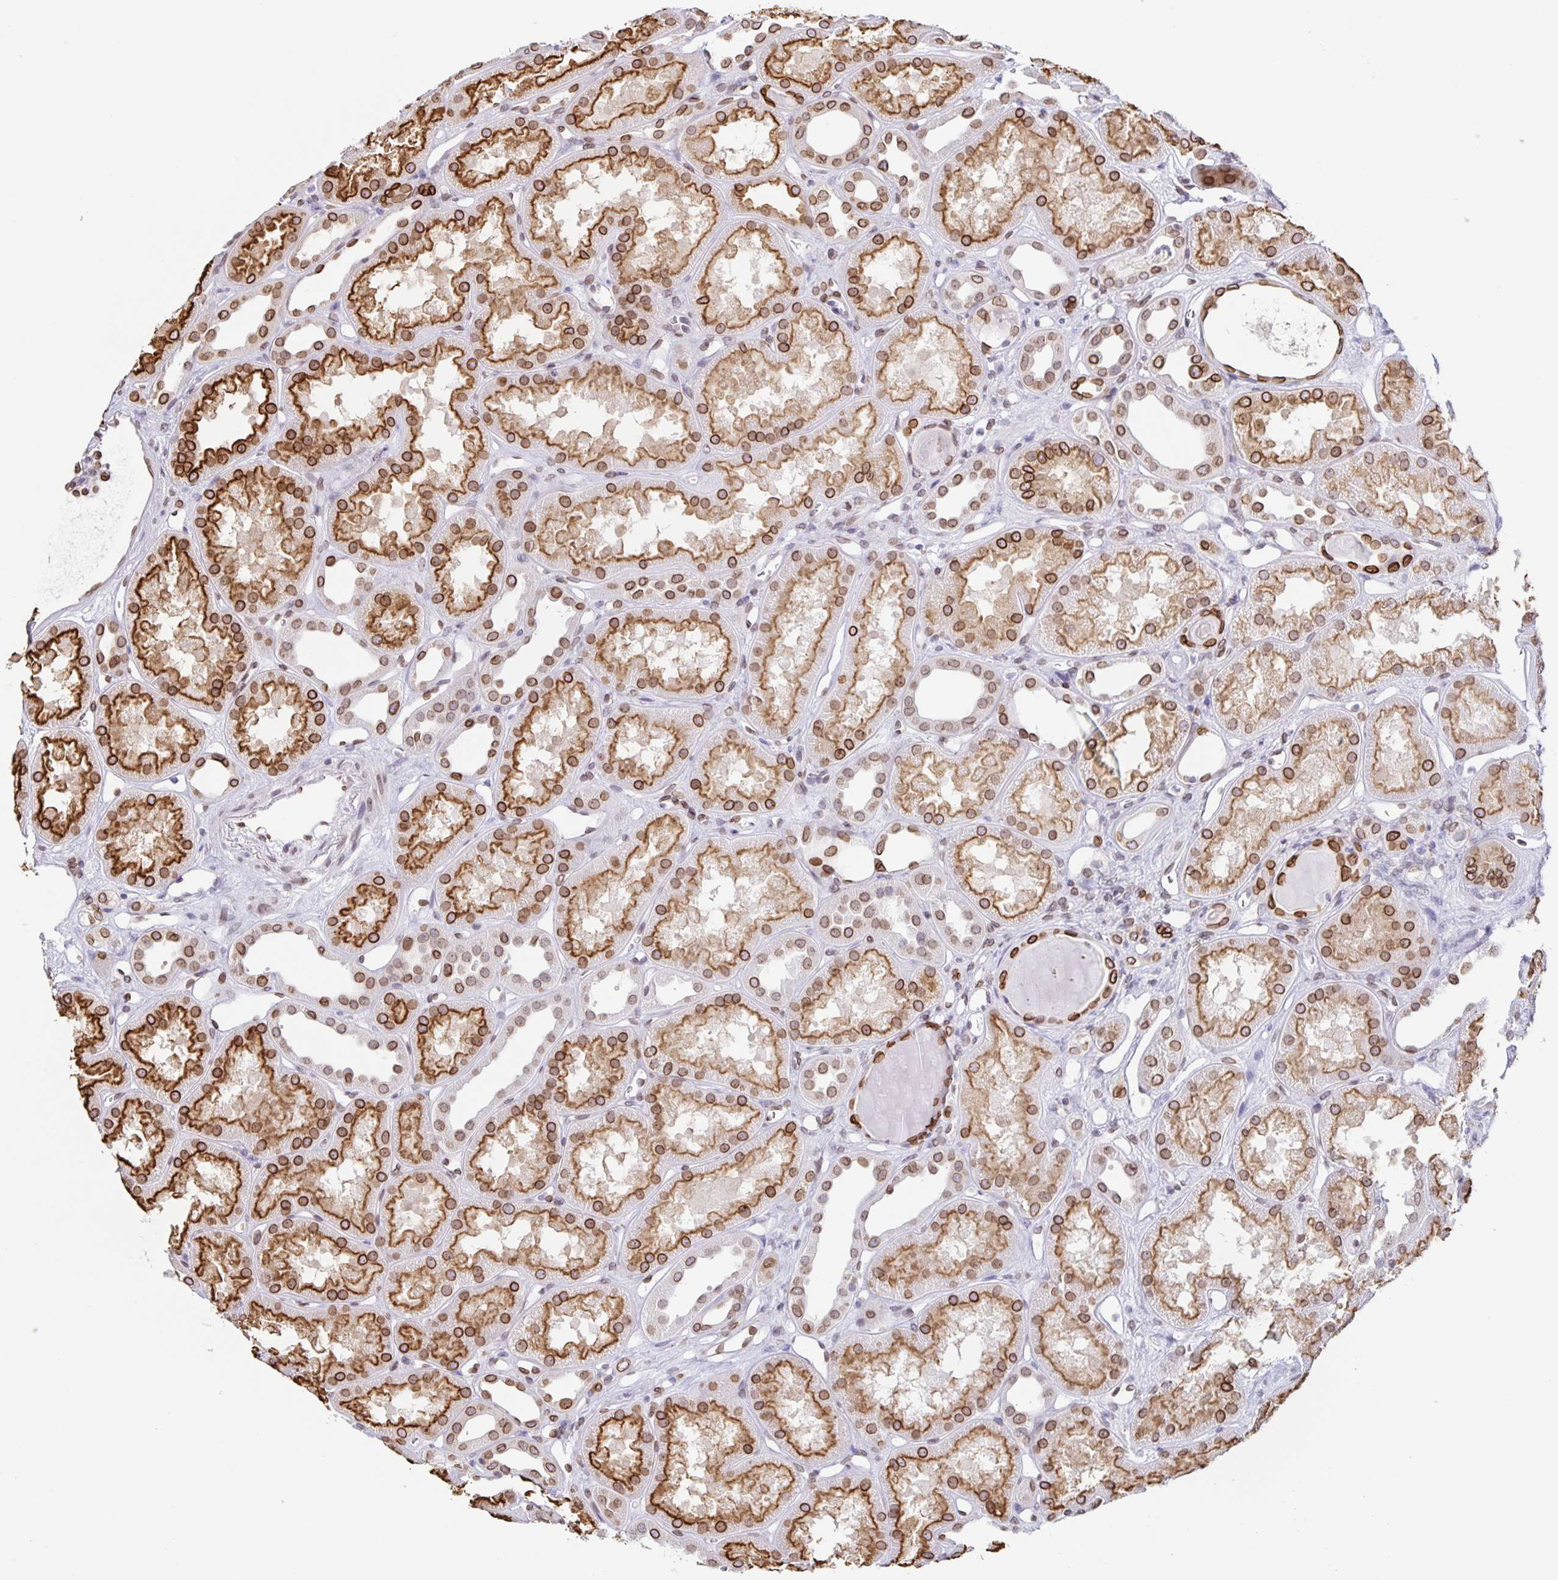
{"staining": {"intensity": "moderate", "quantity": "25%-75%", "location": "cytoplasmic/membranous,nuclear"}, "tissue": "kidney", "cell_type": "Cells in glomeruli", "image_type": "normal", "snomed": [{"axis": "morphology", "description": "Normal tissue, NOS"}, {"axis": "topography", "description": "Kidney"}], "caption": "This micrograph demonstrates immunohistochemistry (IHC) staining of normal kidney, with medium moderate cytoplasmic/membranous,nuclear staining in about 25%-75% of cells in glomeruli.", "gene": "SYNE2", "patient": {"sex": "male", "age": 61}}